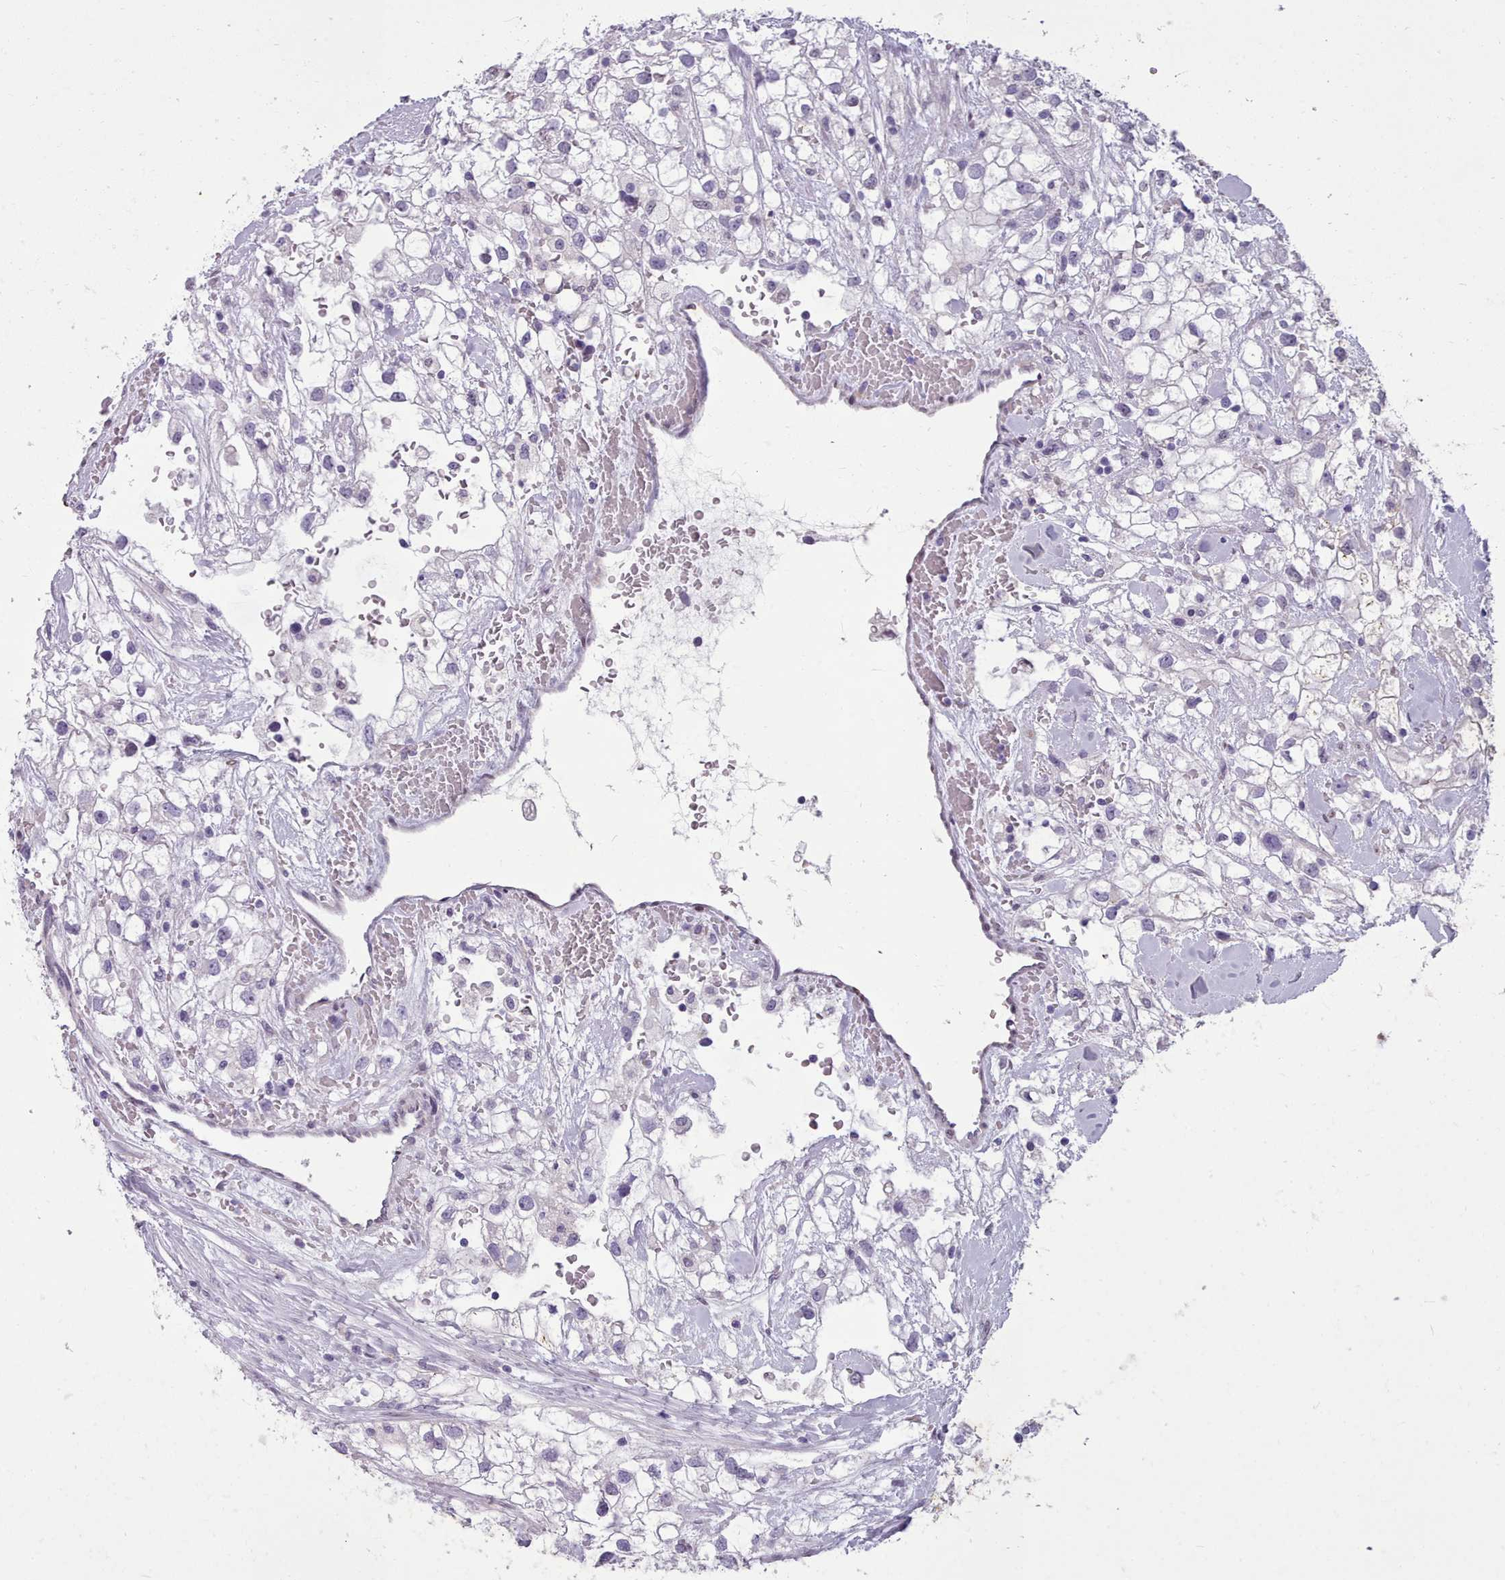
{"staining": {"intensity": "negative", "quantity": "none", "location": "none"}, "tissue": "renal cancer", "cell_type": "Tumor cells", "image_type": "cancer", "snomed": [{"axis": "morphology", "description": "Adenocarcinoma, NOS"}, {"axis": "topography", "description": "Kidney"}], "caption": "Immunohistochemistry of human renal cancer demonstrates no staining in tumor cells.", "gene": "KCNT2", "patient": {"sex": "male", "age": 59}}